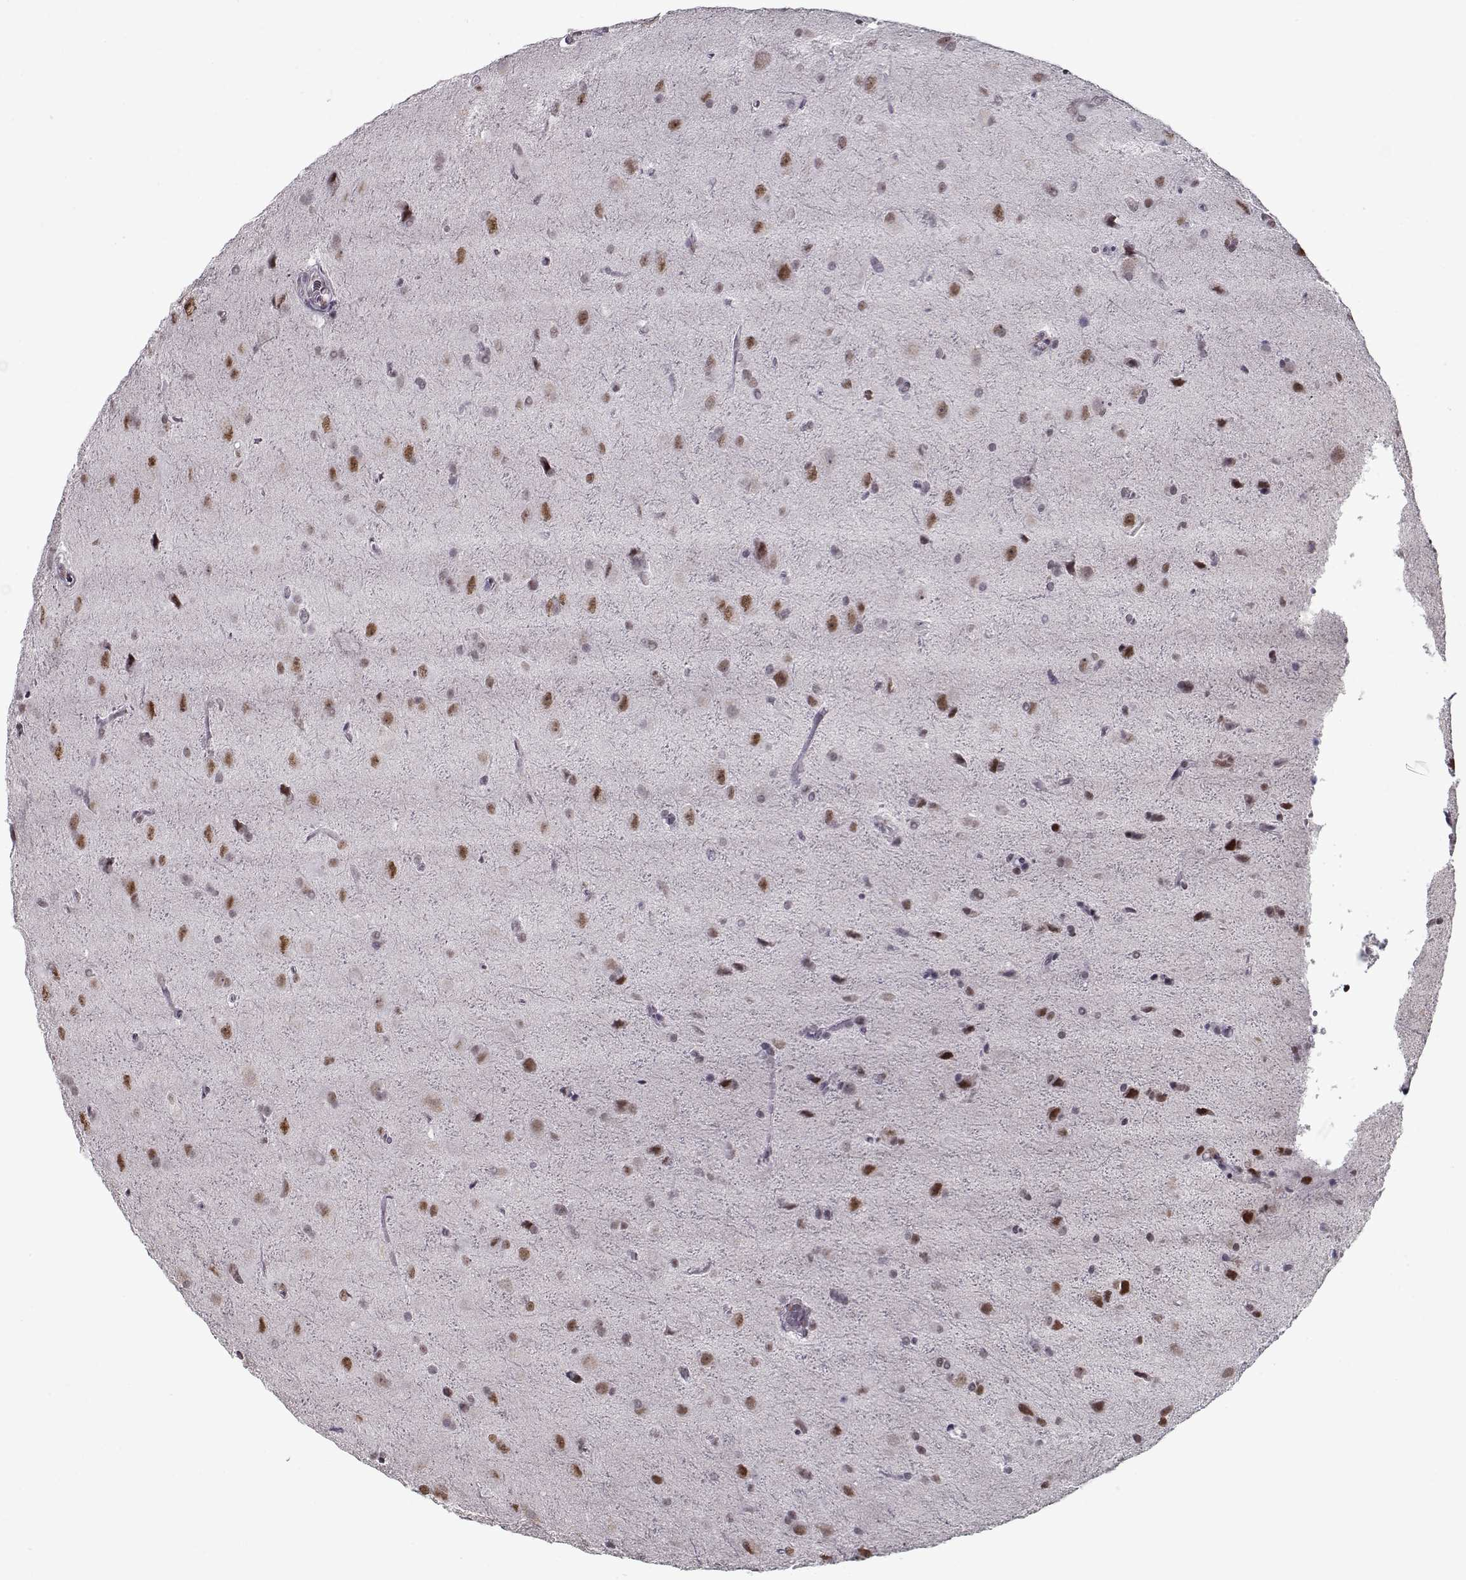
{"staining": {"intensity": "negative", "quantity": "none", "location": "none"}, "tissue": "glioma", "cell_type": "Tumor cells", "image_type": "cancer", "snomed": [{"axis": "morphology", "description": "Glioma, malignant, Low grade"}, {"axis": "topography", "description": "Brain"}], "caption": "Immunohistochemical staining of glioma shows no significant staining in tumor cells.", "gene": "PRMT8", "patient": {"sex": "male", "age": 58}}